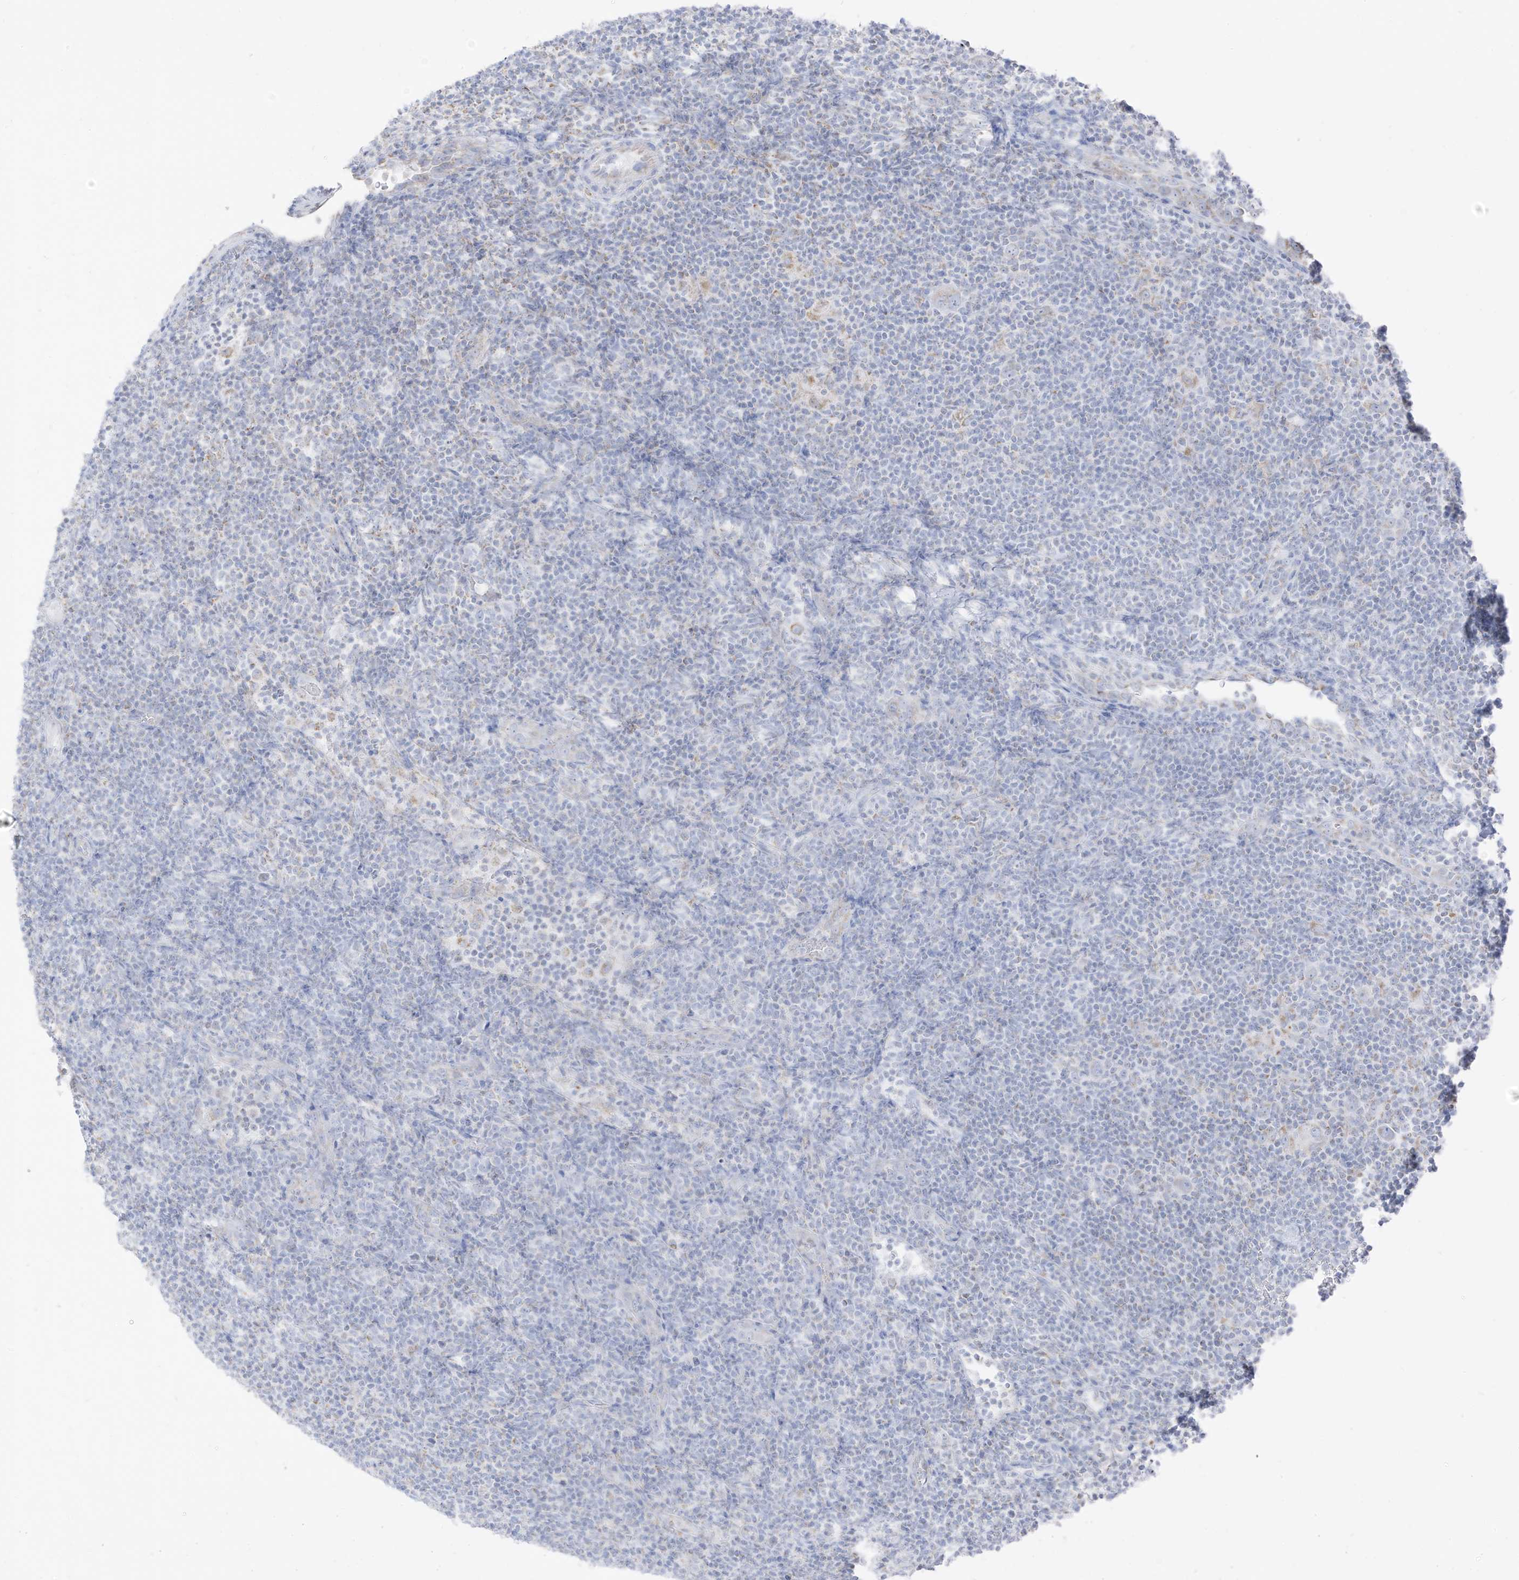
{"staining": {"intensity": "negative", "quantity": "none", "location": "none"}, "tissue": "lymphoma", "cell_type": "Tumor cells", "image_type": "cancer", "snomed": [{"axis": "morphology", "description": "Hodgkin's disease, NOS"}, {"axis": "topography", "description": "Lymph node"}], "caption": "Immunohistochemistry (IHC) photomicrograph of neoplastic tissue: human lymphoma stained with DAB exhibits no significant protein positivity in tumor cells.", "gene": "ETHE1", "patient": {"sex": "female", "age": 57}}